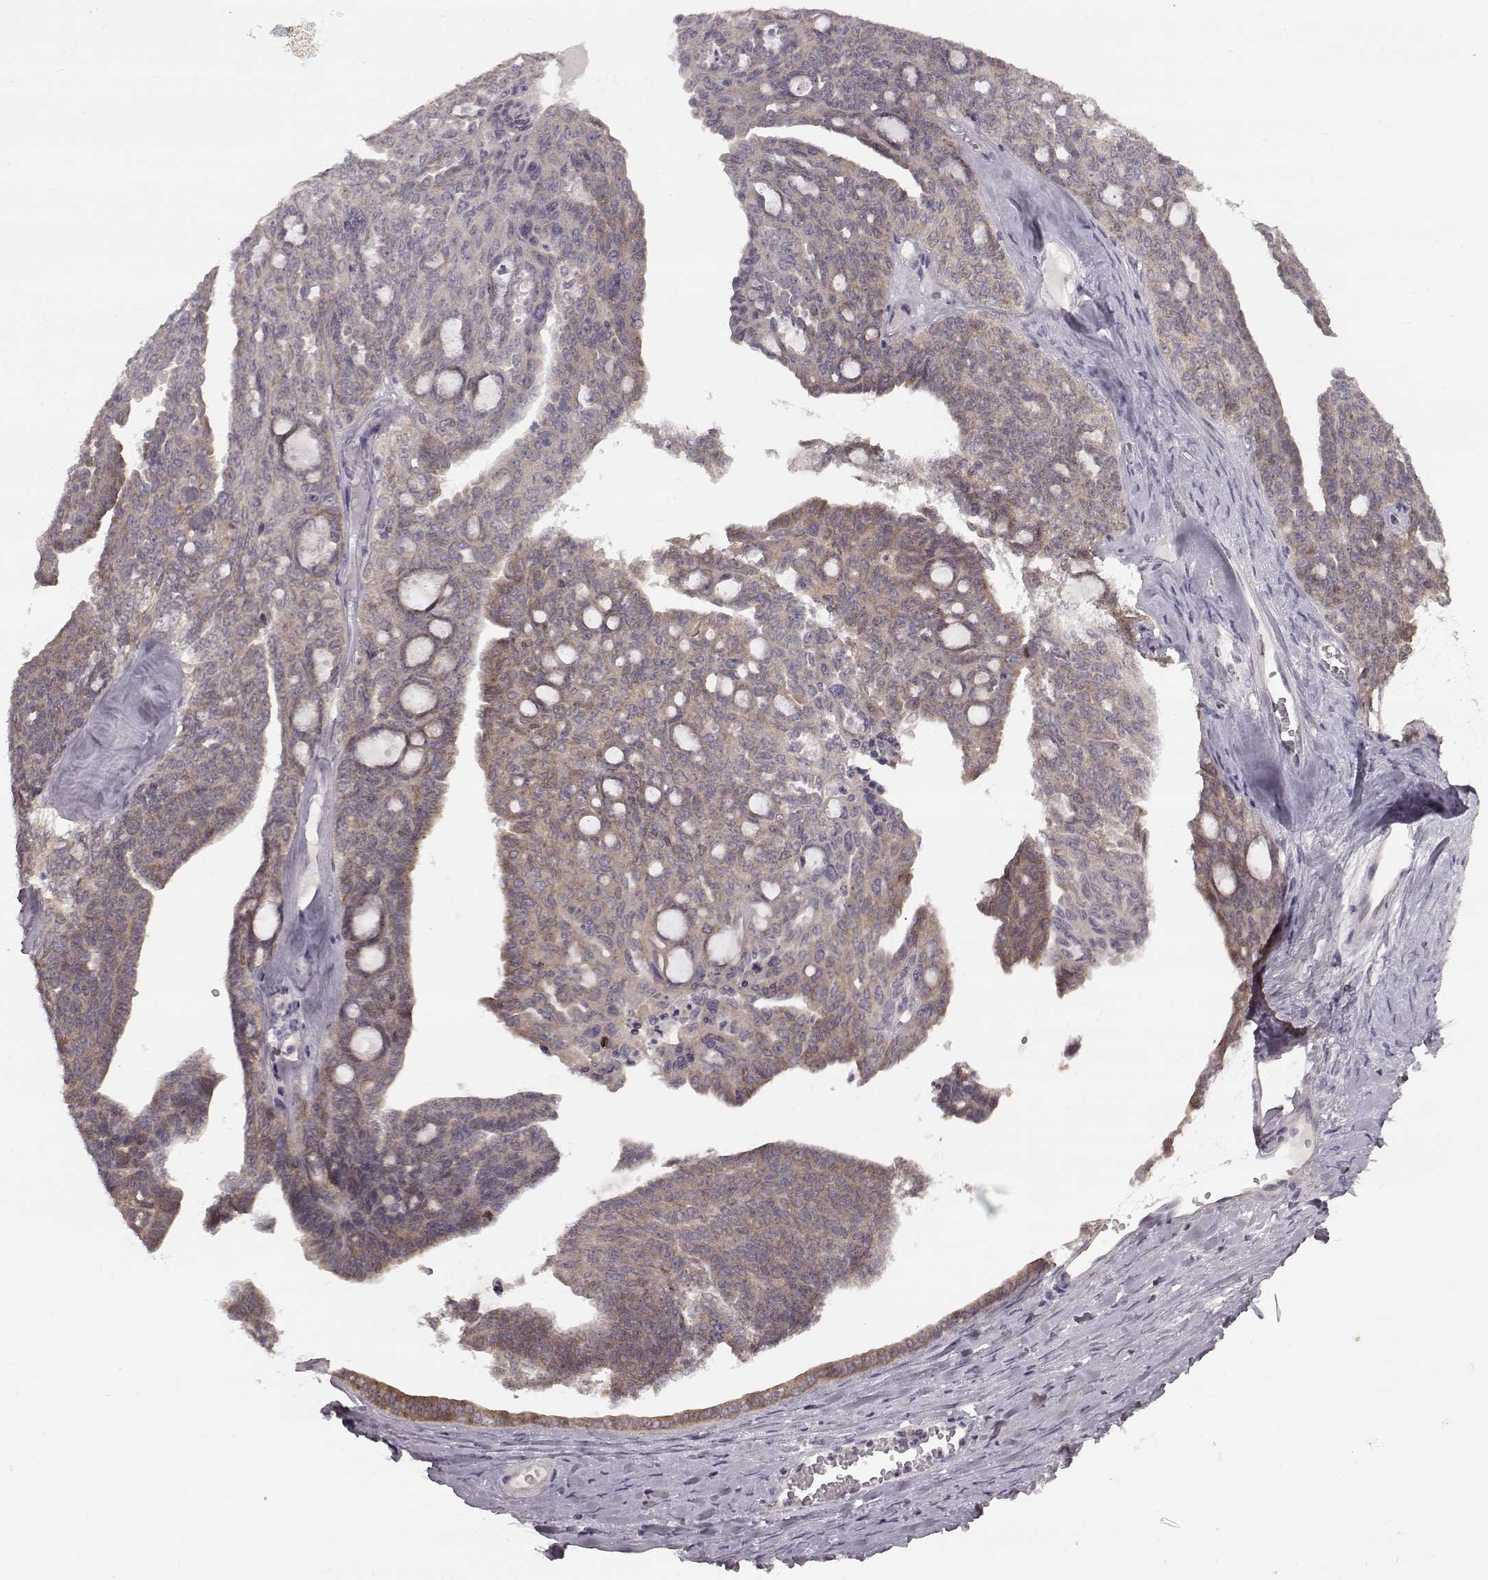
{"staining": {"intensity": "weak", "quantity": ">75%", "location": "cytoplasmic/membranous"}, "tissue": "ovarian cancer", "cell_type": "Tumor cells", "image_type": "cancer", "snomed": [{"axis": "morphology", "description": "Cystadenocarcinoma, serous, NOS"}, {"axis": "topography", "description": "Ovary"}], "caption": "Brown immunohistochemical staining in ovarian cancer (serous cystadenocarcinoma) shows weak cytoplasmic/membranous positivity in about >75% of tumor cells. Nuclei are stained in blue.", "gene": "SPAG17", "patient": {"sex": "female", "age": 71}}